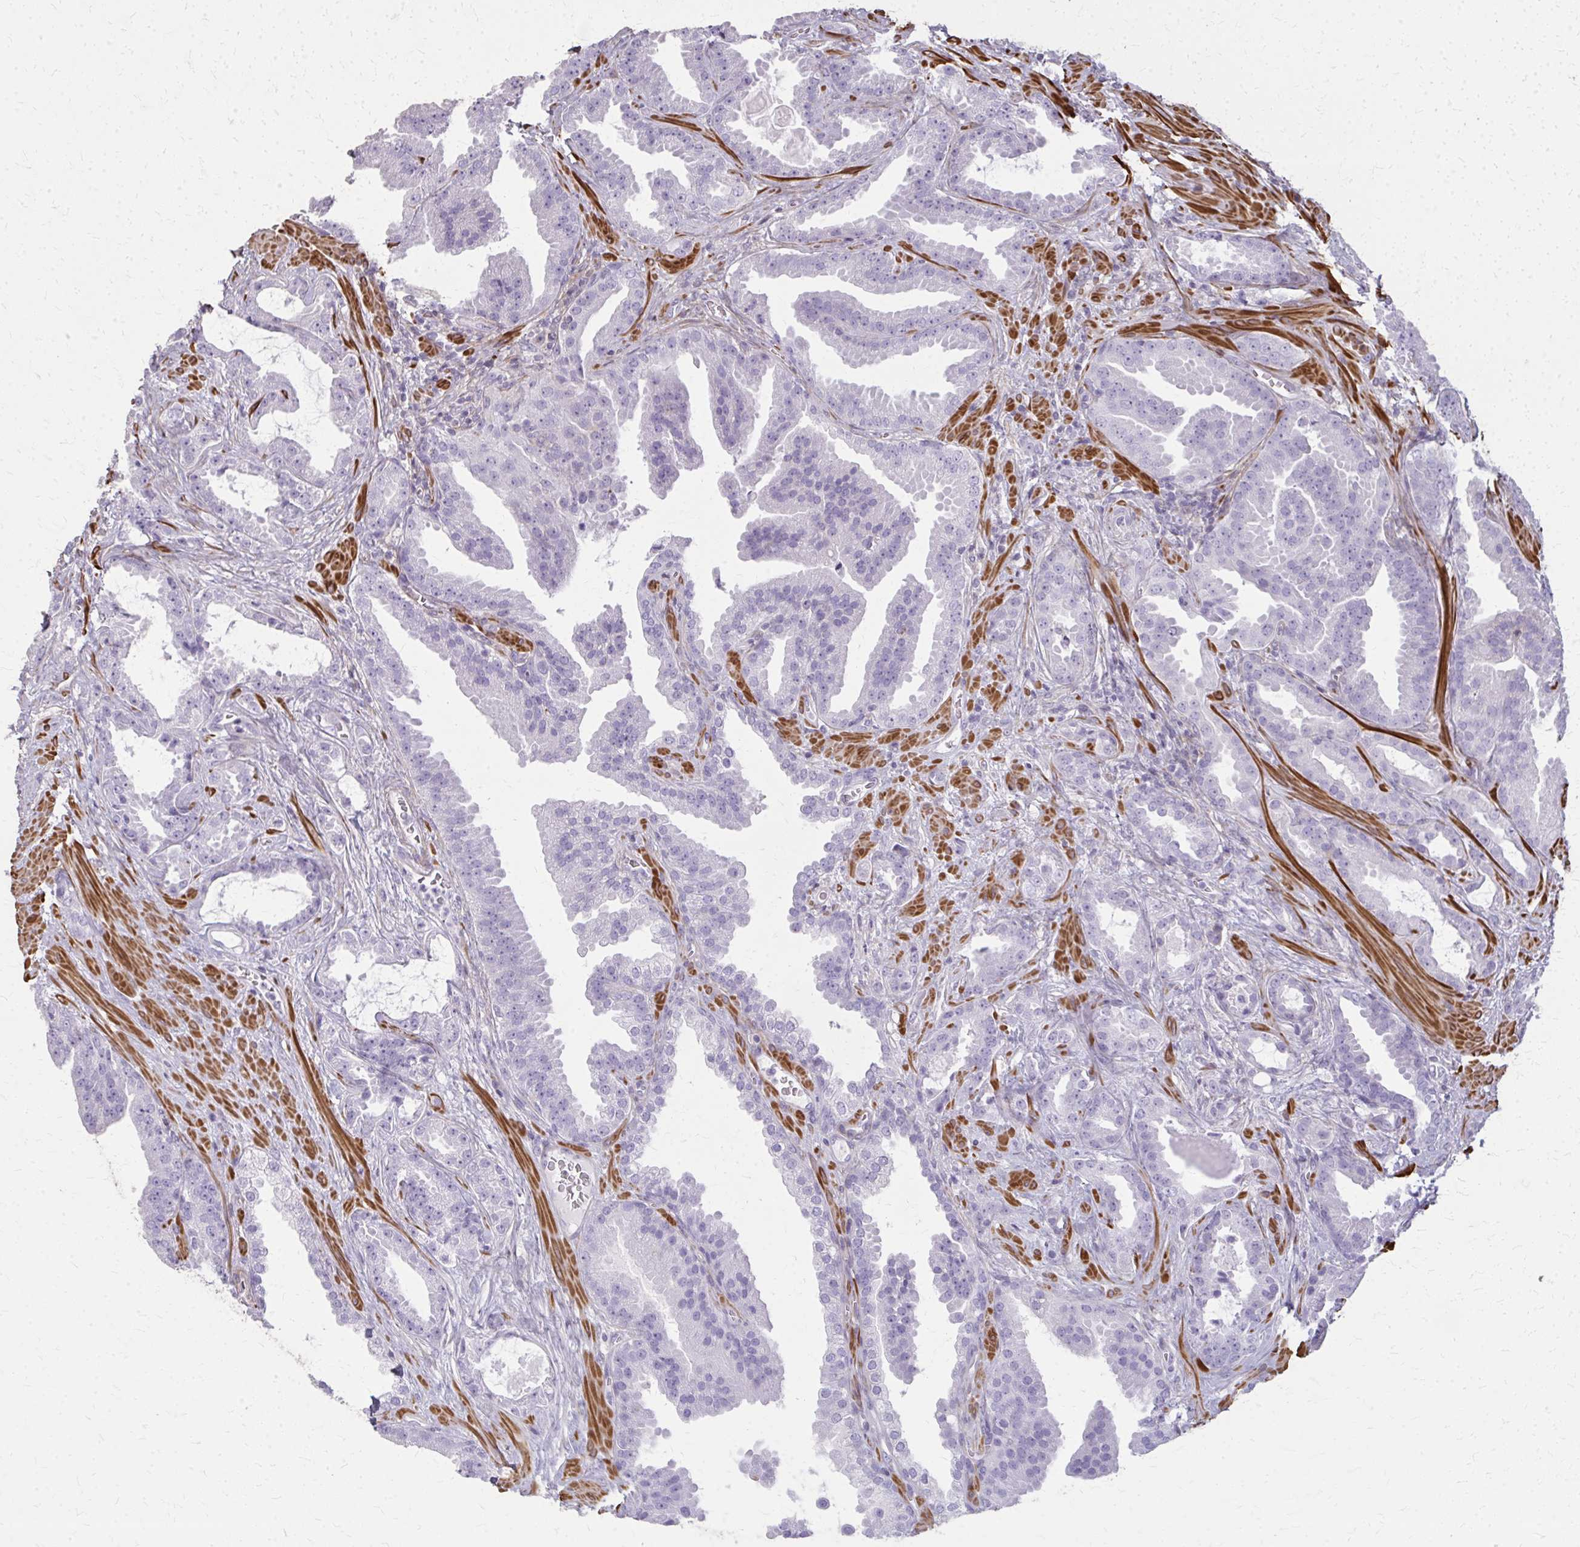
{"staining": {"intensity": "negative", "quantity": "none", "location": "none"}, "tissue": "prostate cancer", "cell_type": "Tumor cells", "image_type": "cancer", "snomed": [{"axis": "morphology", "description": "Adenocarcinoma, Low grade"}, {"axis": "topography", "description": "Prostate"}], "caption": "IHC of human prostate adenocarcinoma (low-grade) demonstrates no expression in tumor cells.", "gene": "TENM4", "patient": {"sex": "male", "age": 62}}